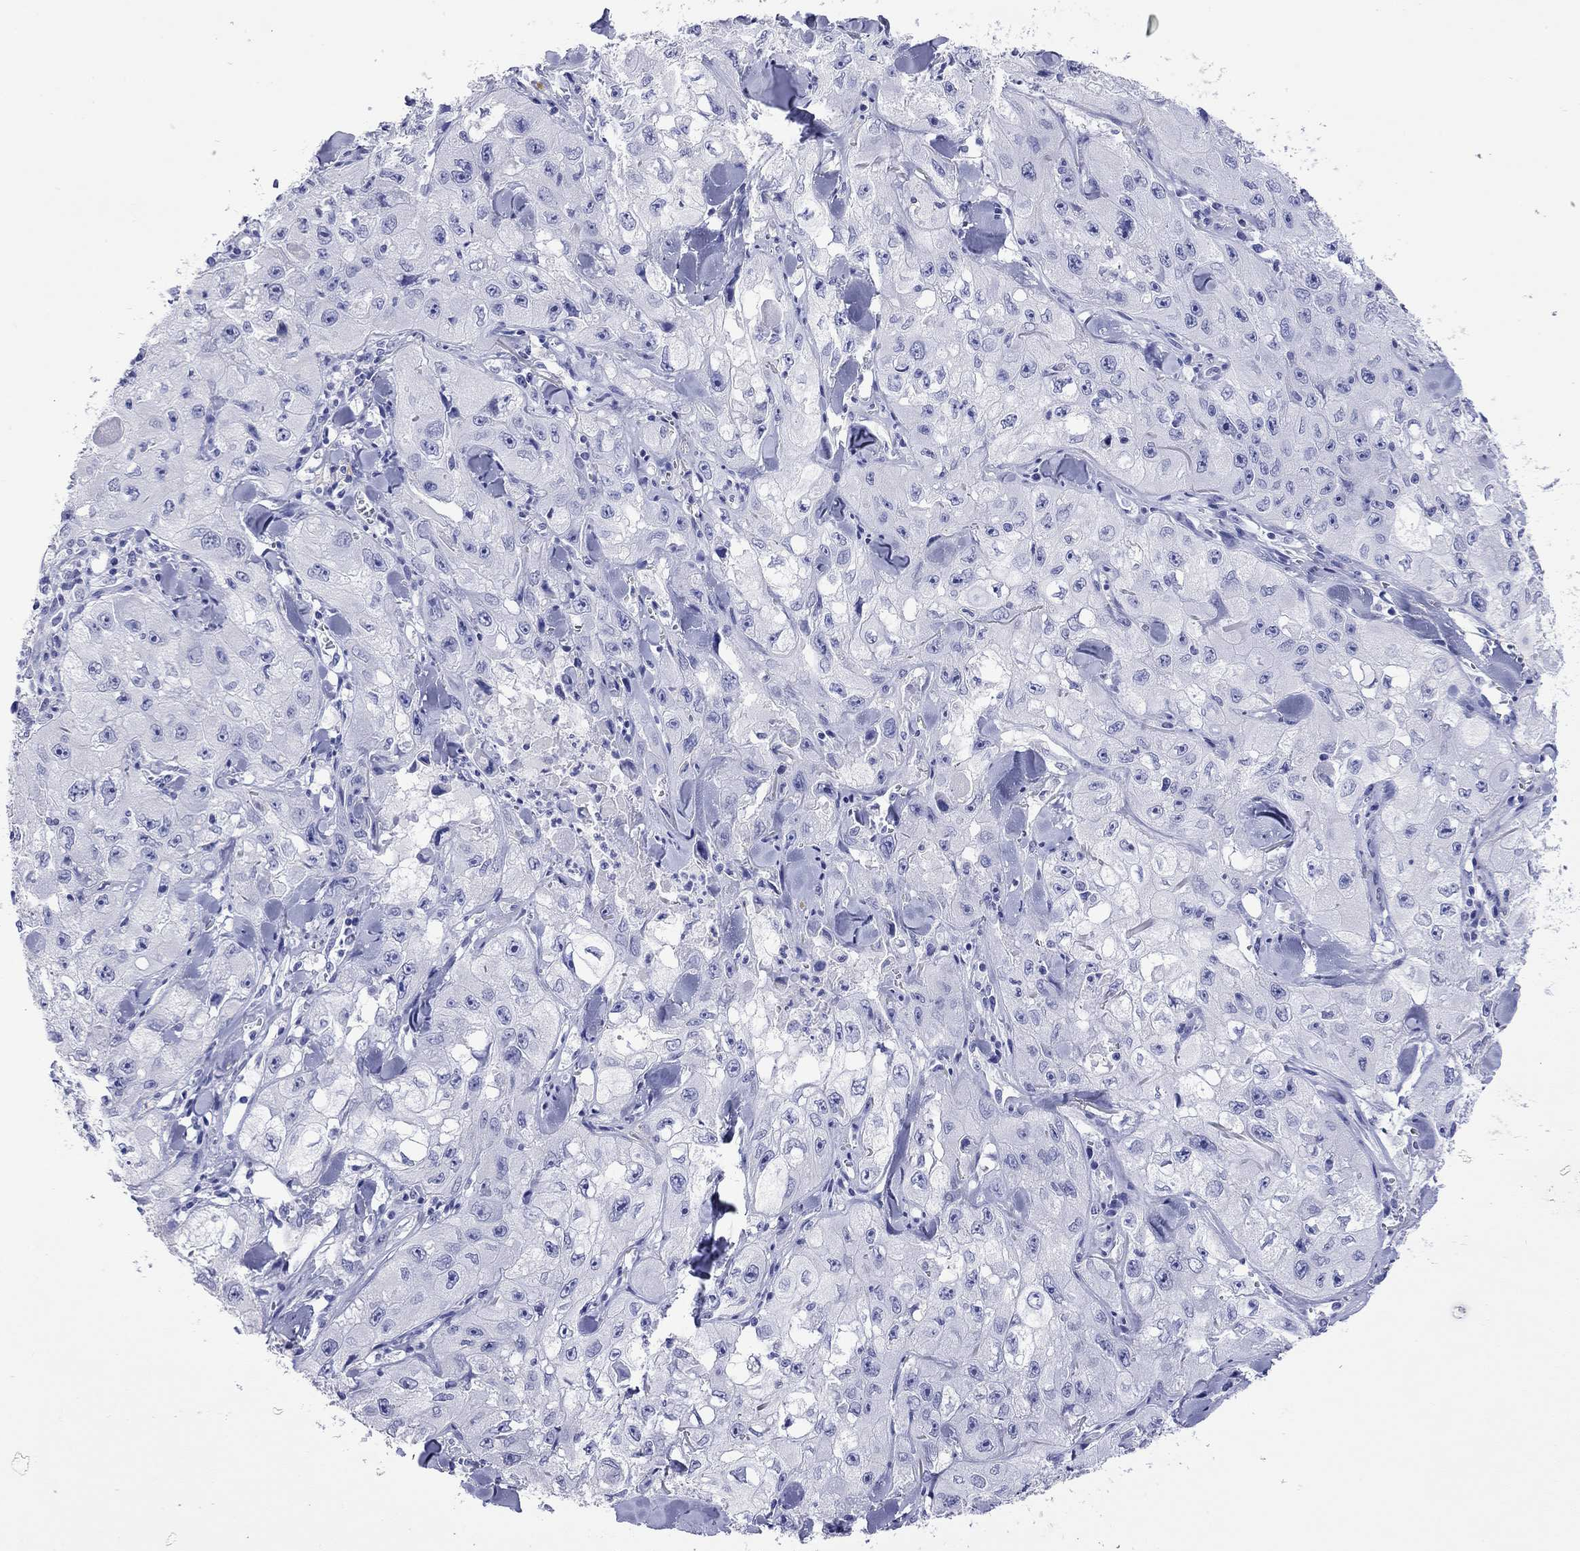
{"staining": {"intensity": "negative", "quantity": "none", "location": "none"}, "tissue": "skin cancer", "cell_type": "Tumor cells", "image_type": "cancer", "snomed": [{"axis": "morphology", "description": "Squamous cell carcinoma, NOS"}, {"axis": "topography", "description": "Skin"}, {"axis": "topography", "description": "Subcutis"}], "caption": "Tumor cells are negative for brown protein staining in skin cancer (squamous cell carcinoma).", "gene": "KIAA2012", "patient": {"sex": "male", "age": 73}}